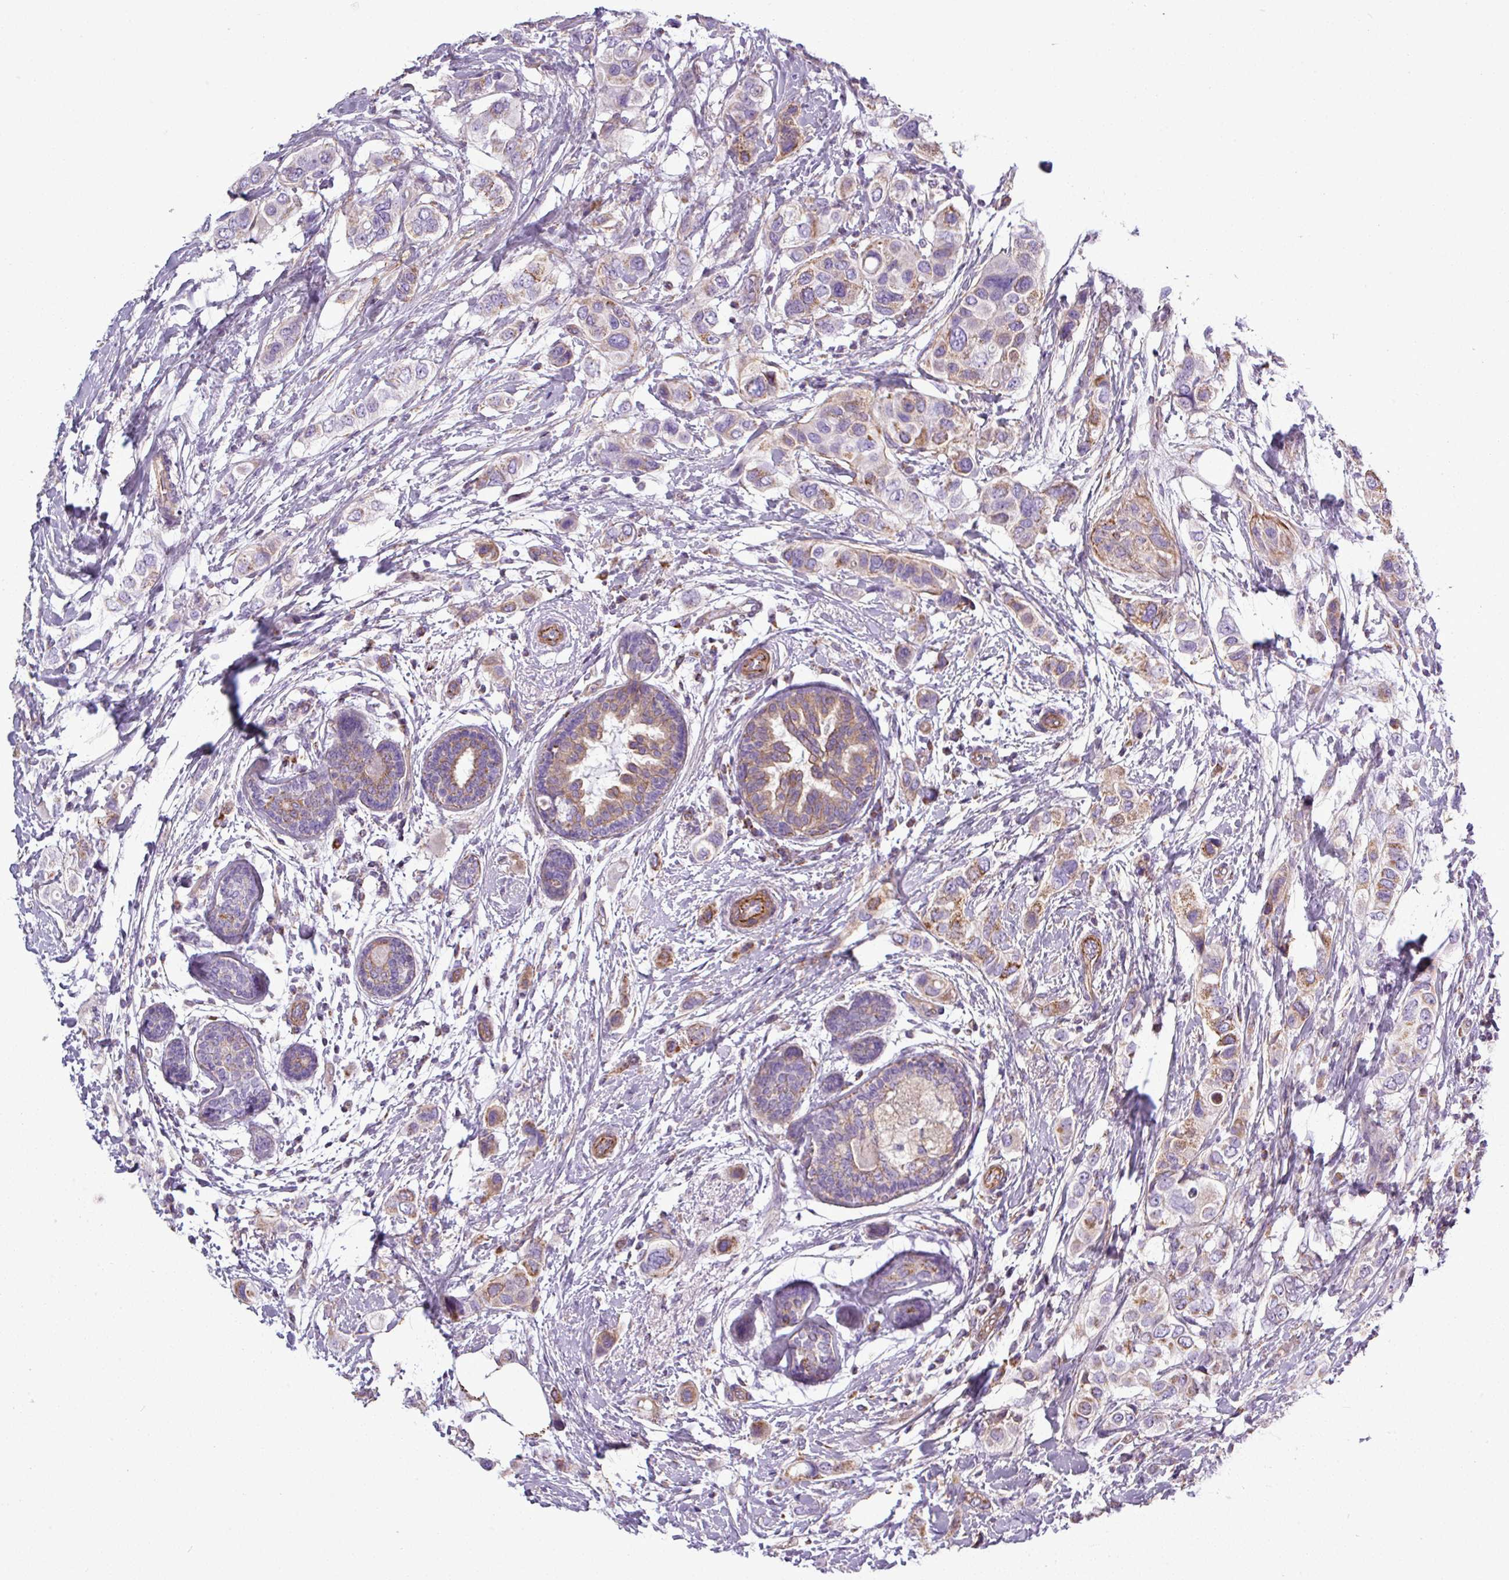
{"staining": {"intensity": "moderate", "quantity": "25%-75%", "location": "cytoplasmic/membranous"}, "tissue": "breast cancer", "cell_type": "Tumor cells", "image_type": "cancer", "snomed": [{"axis": "morphology", "description": "Lobular carcinoma"}, {"axis": "topography", "description": "Breast"}], "caption": "Brown immunohistochemical staining in breast cancer displays moderate cytoplasmic/membranous expression in about 25%-75% of tumor cells.", "gene": "BTN2A2", "patient": {"sex": "female", "age": 51}}